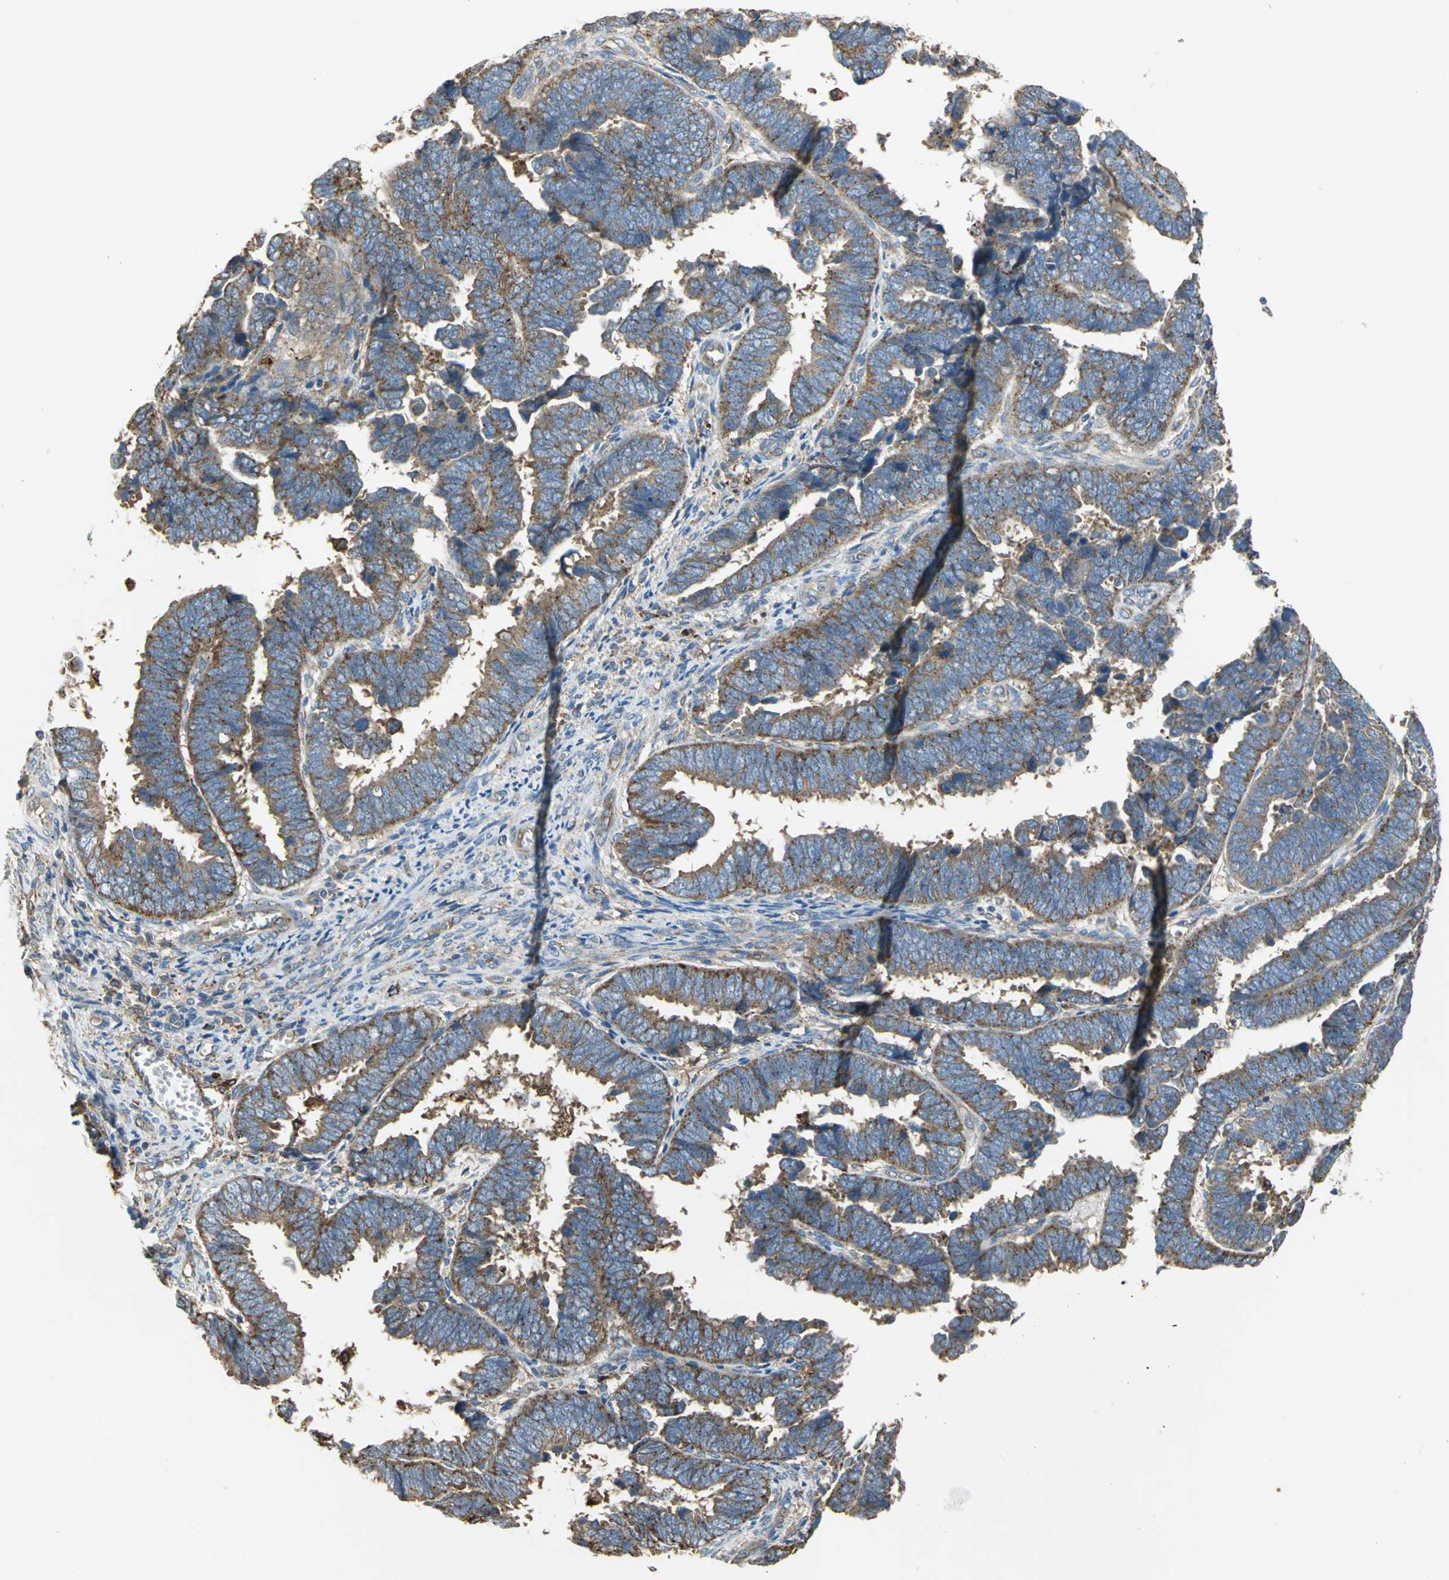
{"staining": {"intensity": "weak", "quantity": "25%-75%", "location": "cytoplasmic/membranous"}, "tissue": "endometrial cancer", "cell_type": "Tumor cells", "image_type": "cancer", "snomed": [{"axis": "morphology", "description": "Adenocarcinoma, NOS"}, {"axis": "topography", "description": "Endometrium"}], "caption": "Approximately 25%-75% of tumor cells in endometrial cancer (adenocarcinoma) show weak cytoplasmic/membranous protein staining as visualized by brown immunohistochemical staining.", "gene": "DIAPH2", "patient": {"sex": "female", "age": 75}}